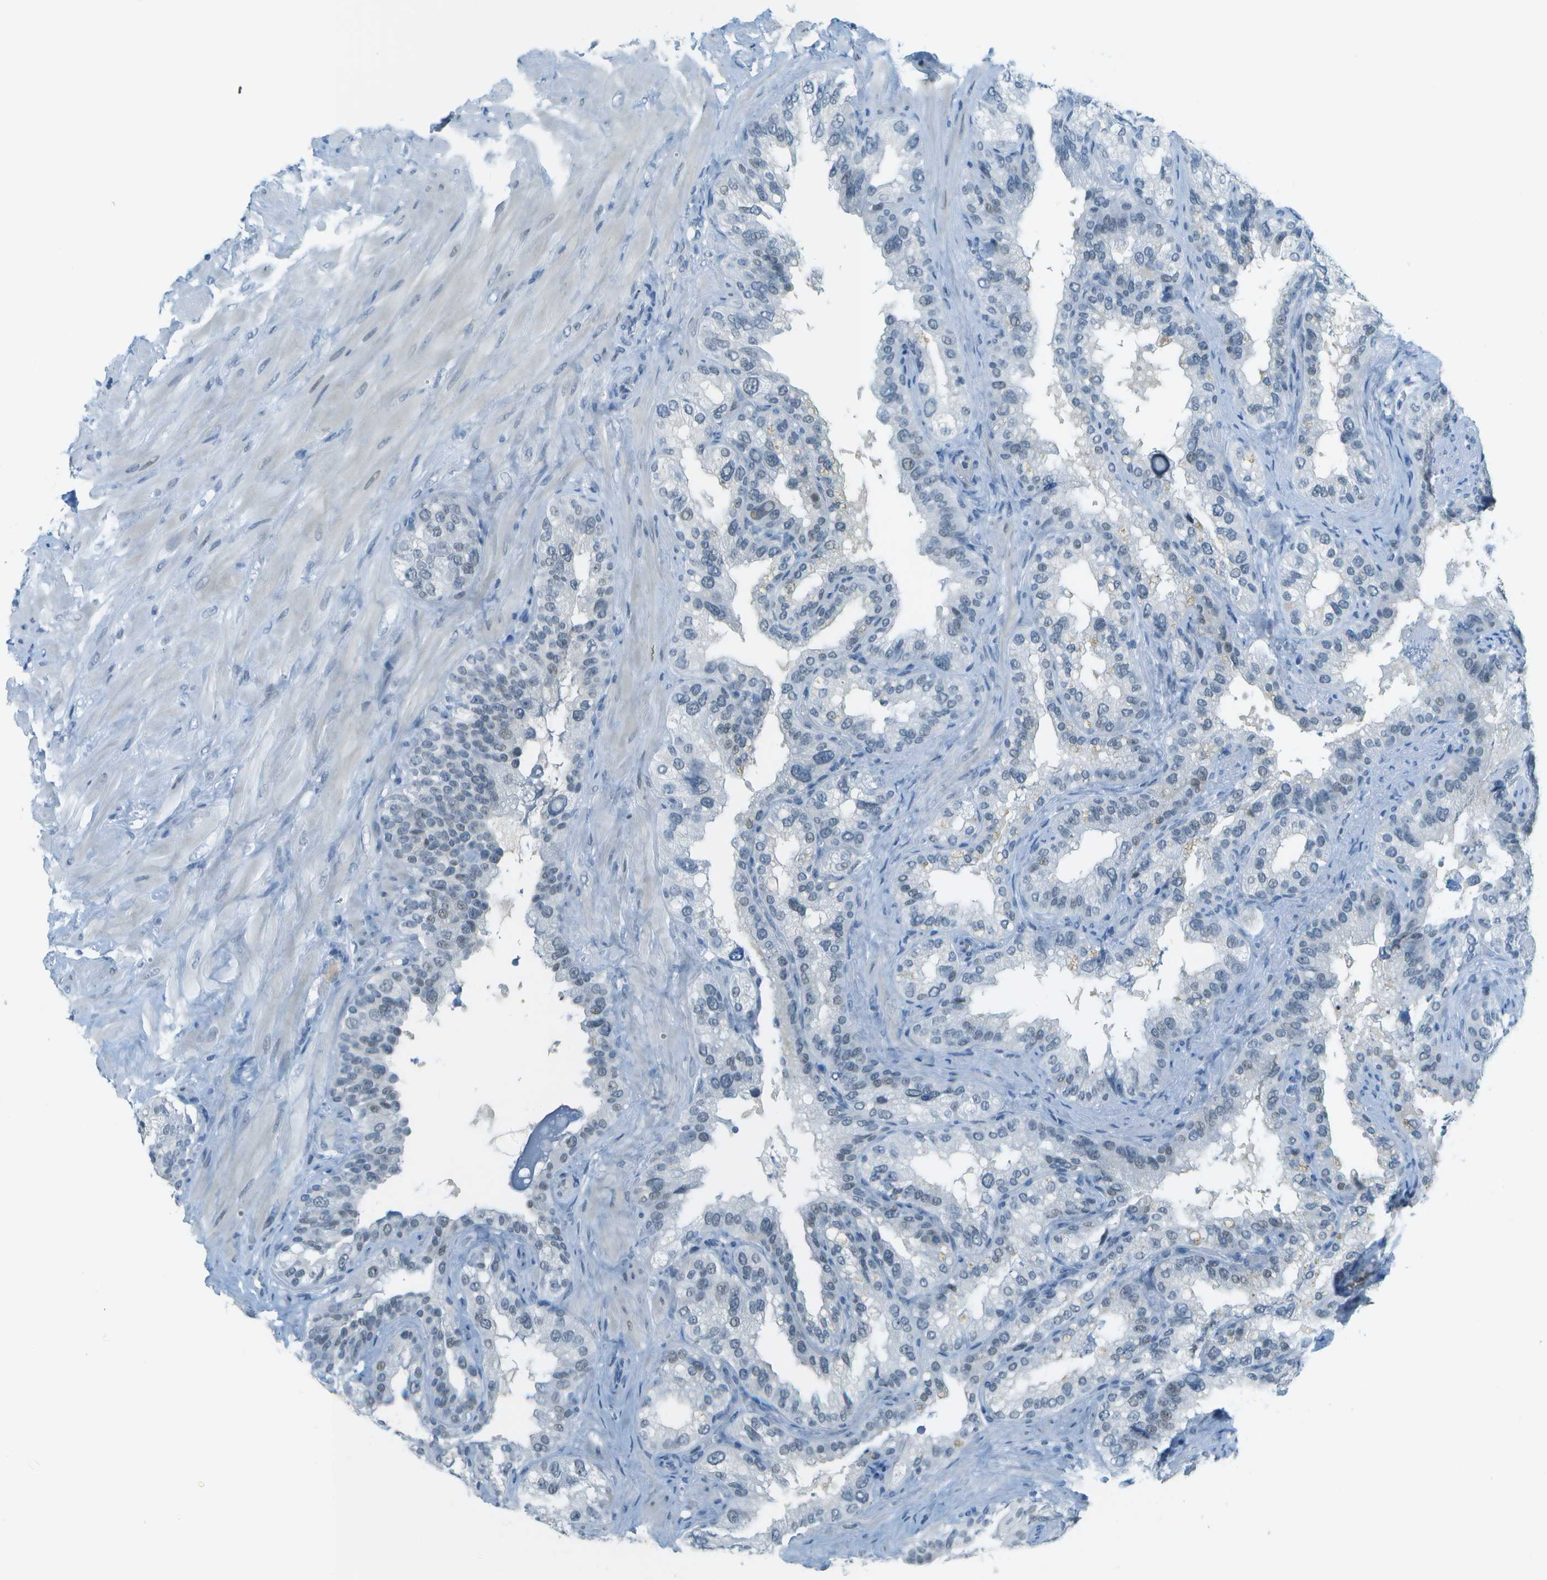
{"staining": {"intensity": "negative", "quantity": "none", "location": "none"}, "tissue": "seminal vesicle", "cell_type": "Glandular cells", "image_type": "normal", "snomed": [{"axis": "morphology", "description": "Normal tissue, NOS"}, {"axis": "topography", "description": "Seminal veicle"}], "caption": "Glandular cells are negative for brown protein staining in unremarkable seminal vesicle. (DAB immunohistochemistry visualized using brightfield microscopy, high magnification).", "gene": "NEK11", "patient": {"sex": "male", "age": 68}}